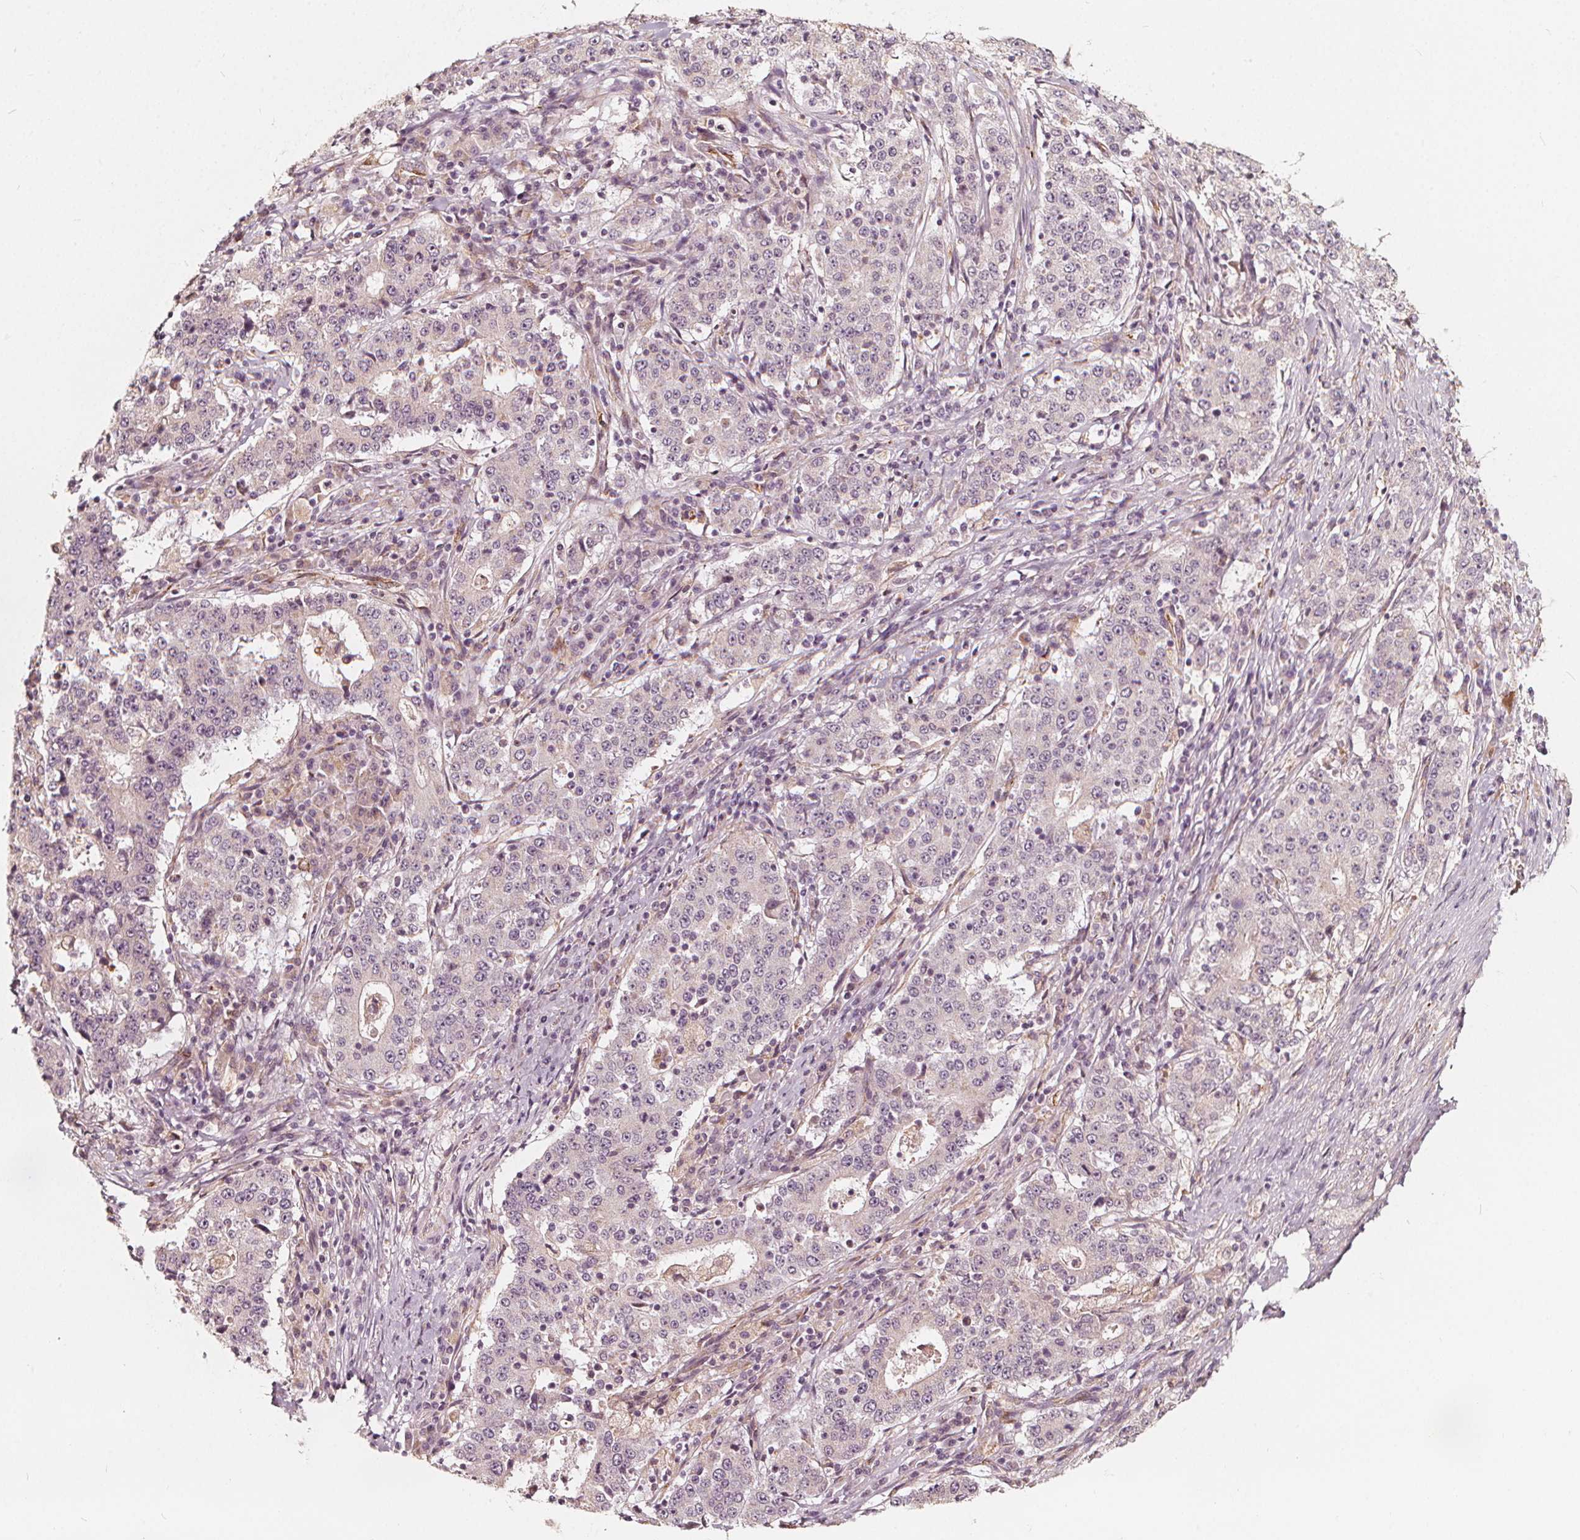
{"staining": {"intensity": "negative", "quantity": "none", "location": "none"}, "tissue": "stomach cancer", "cell_type": "Tumor cells", "image_type": "cancer", "snomed": [{"axis": "morphology", "description": "Adenocarcinoma, NOS"}, {"axis": "topography", "description": "Stomach"}], "caption": "The immunohistochemistry image has no significant staining in tumor cells of stomach cancer (adenocarcinoma) tissue.", "gene": "NPC1L1", "patient": {"sex": "male", "age": 59}}